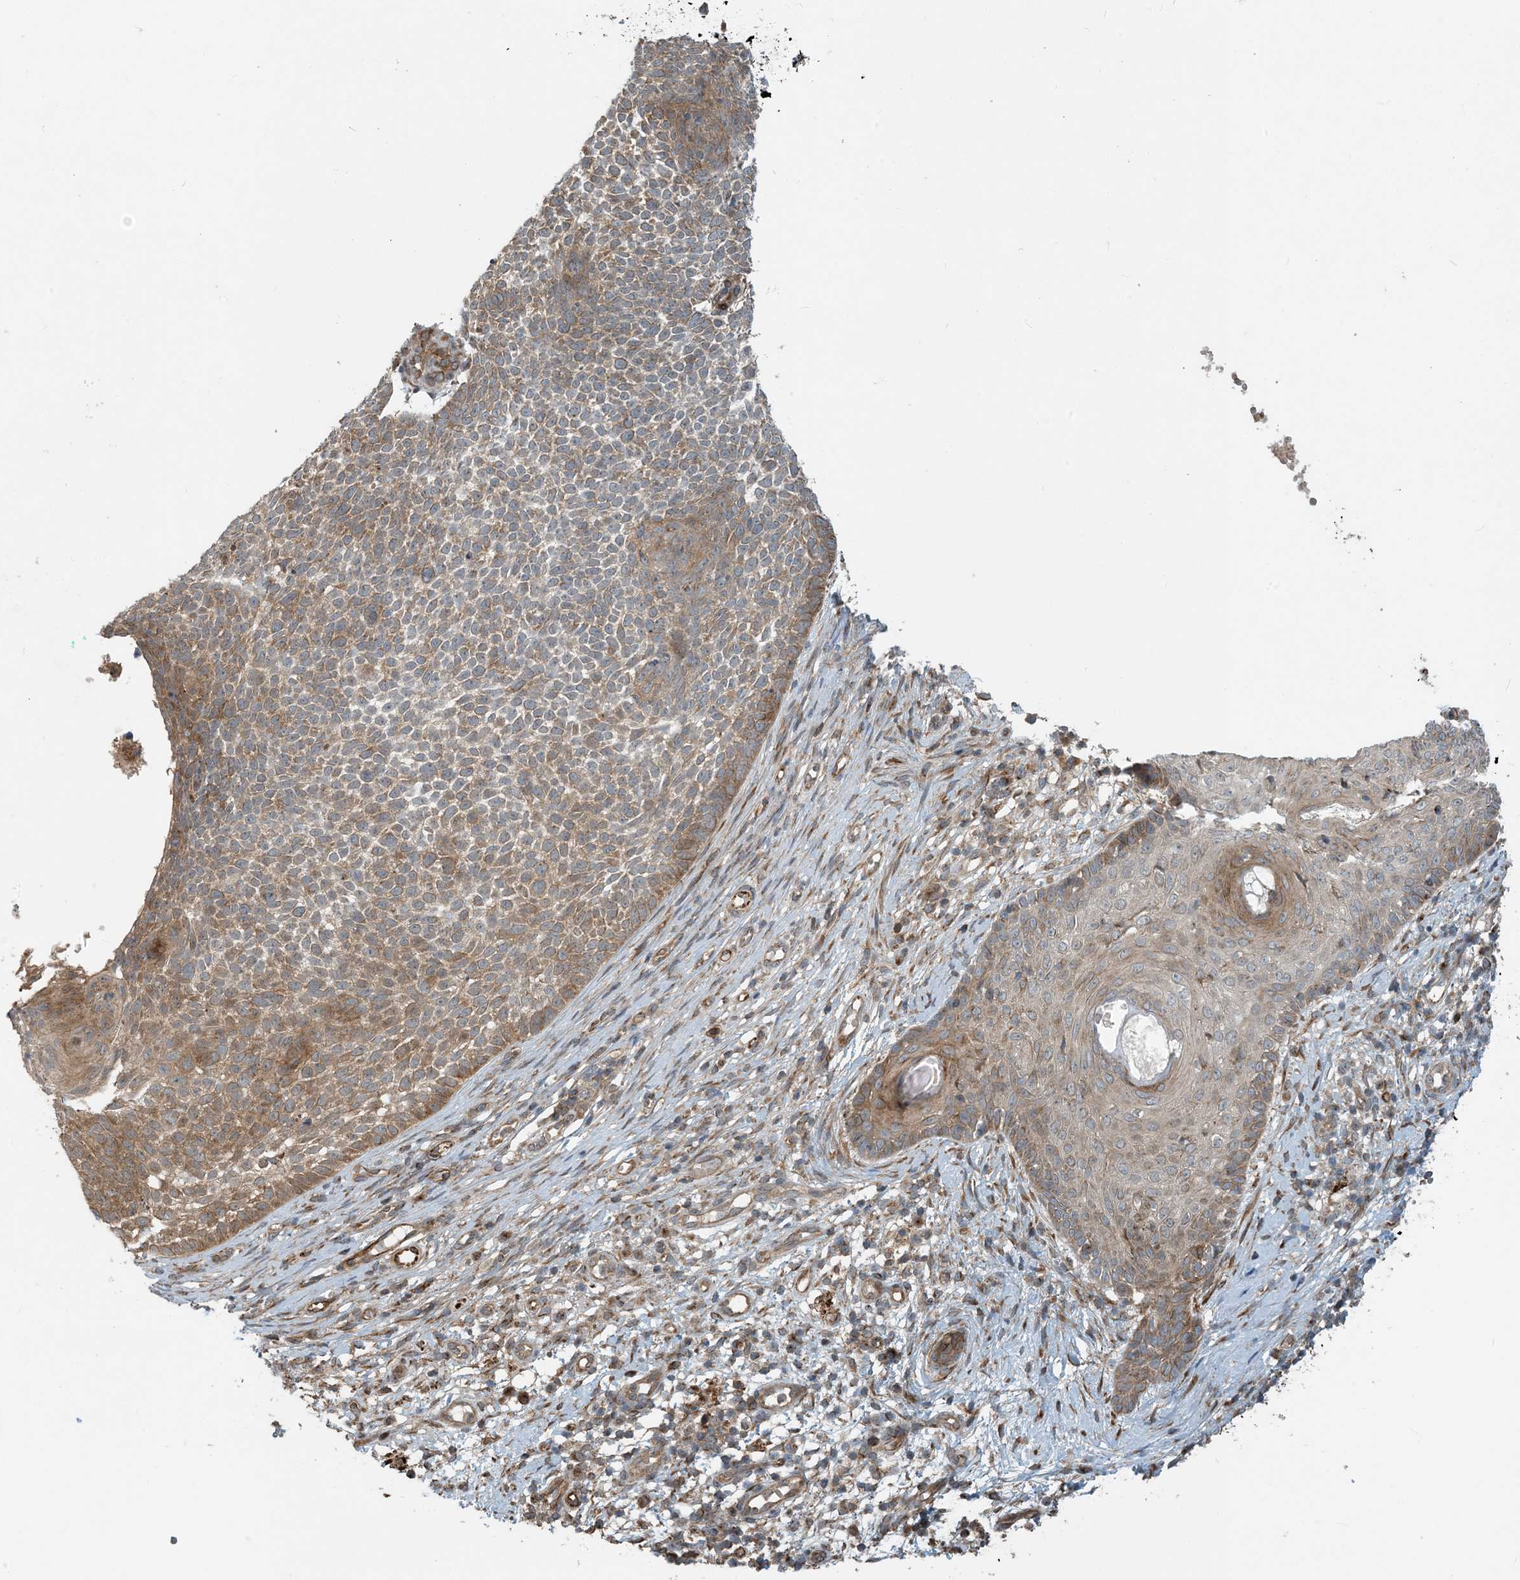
{"staining": {"intensity": "moderate", "quantity": "25%-75%", "location": "cytoplasmic/membranous"}, "tissue": "skin cancer", "cell_type": "Tumor cells", "image_type": "cancer", "snomed": [{"axis": "morphology", "description": "Basal cell carcinoma"}, {"axis": "topography", "description": "Skin"}], "caption": "IHC (DAB (3,3'-diaminobenzidine)) staining of human skin cancer (basal cell carcinoma) shows moderate cytoplasmic/membranous protein expression in about 25%-75% of tumor cells.", "gene": "ZBTB3", "patient": {"sex": "female", "age": 81}}